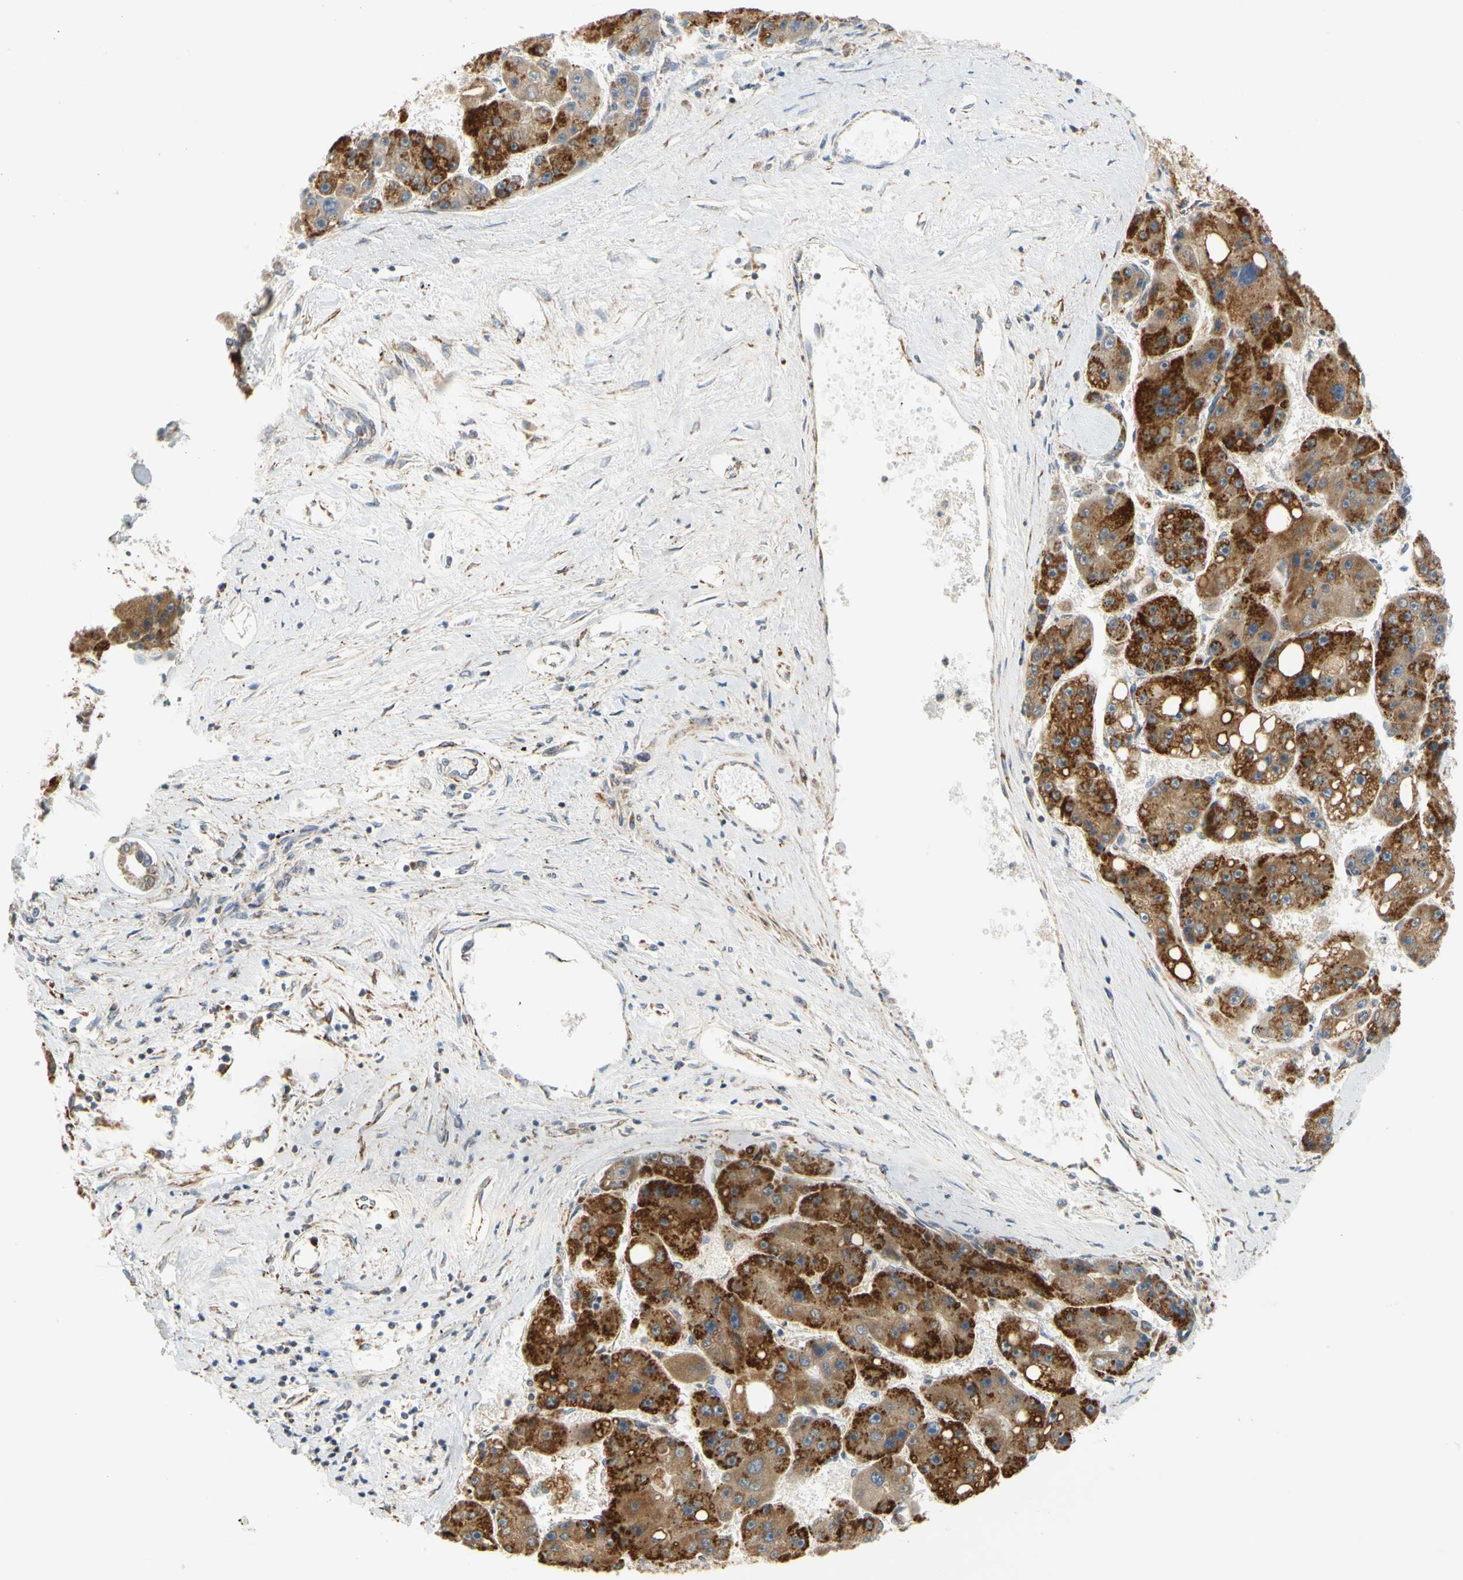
{"staining": {"intensity": "strong", "quantity": ">75%", "location": "cytoplasmic/membranous"}, "tissue": "liver cancer", "cell_type": "Tumor cells", "image_type": "cancer", "snomed": [{"axis": "morphology", "description": "Carcinoma, Hepatocellular, NOS"}, {"axis": "topography", "description": "Liver"}], "caption": "About >75% of tumor cells in liver cancer (hepatocellular carcinoma) show strong cytoplasmic/membranous protein positivity as visualized by brown immunohistochemical staining.", "gene": "SFXN3", "patient": {"sex": "female", "age": 61}}